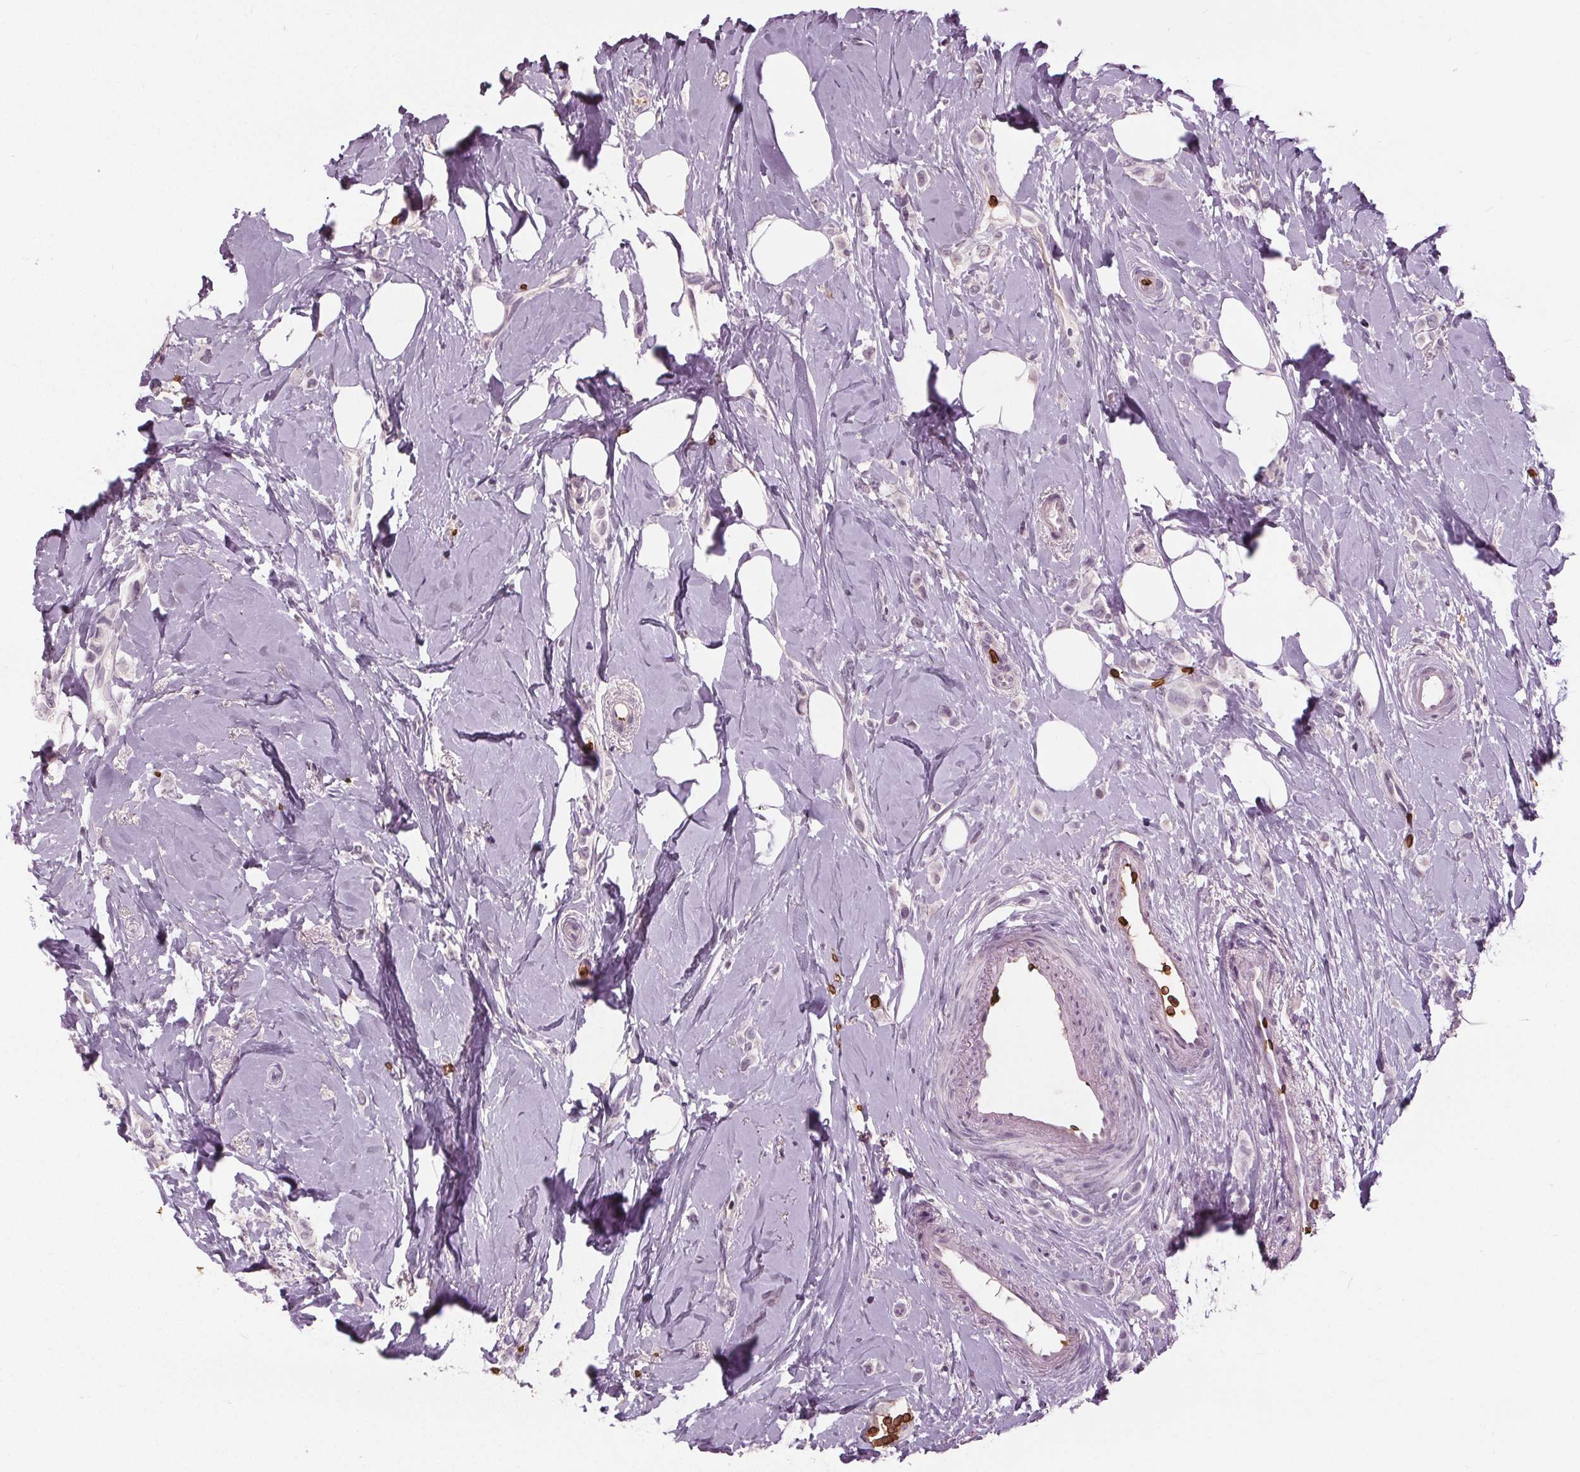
{"staining": {"intensity": "negative", "quantity": "none", "location": "none"}, "tissue": "breast cancer", "cell_type": "Tumor cells", "image_type": "cancer", "snomed": [{"axis": "morphology", "description": "Lobular carcinoma"}, {"axis": "topography", "description": "Breast"}], "caption": "Immunohistochemistry (IHC) of lobular carcinoma (breast) shows no staining in tumor cells.", "gene": "SLC4A1", "patient": {"sex": "female", "age": 66}}